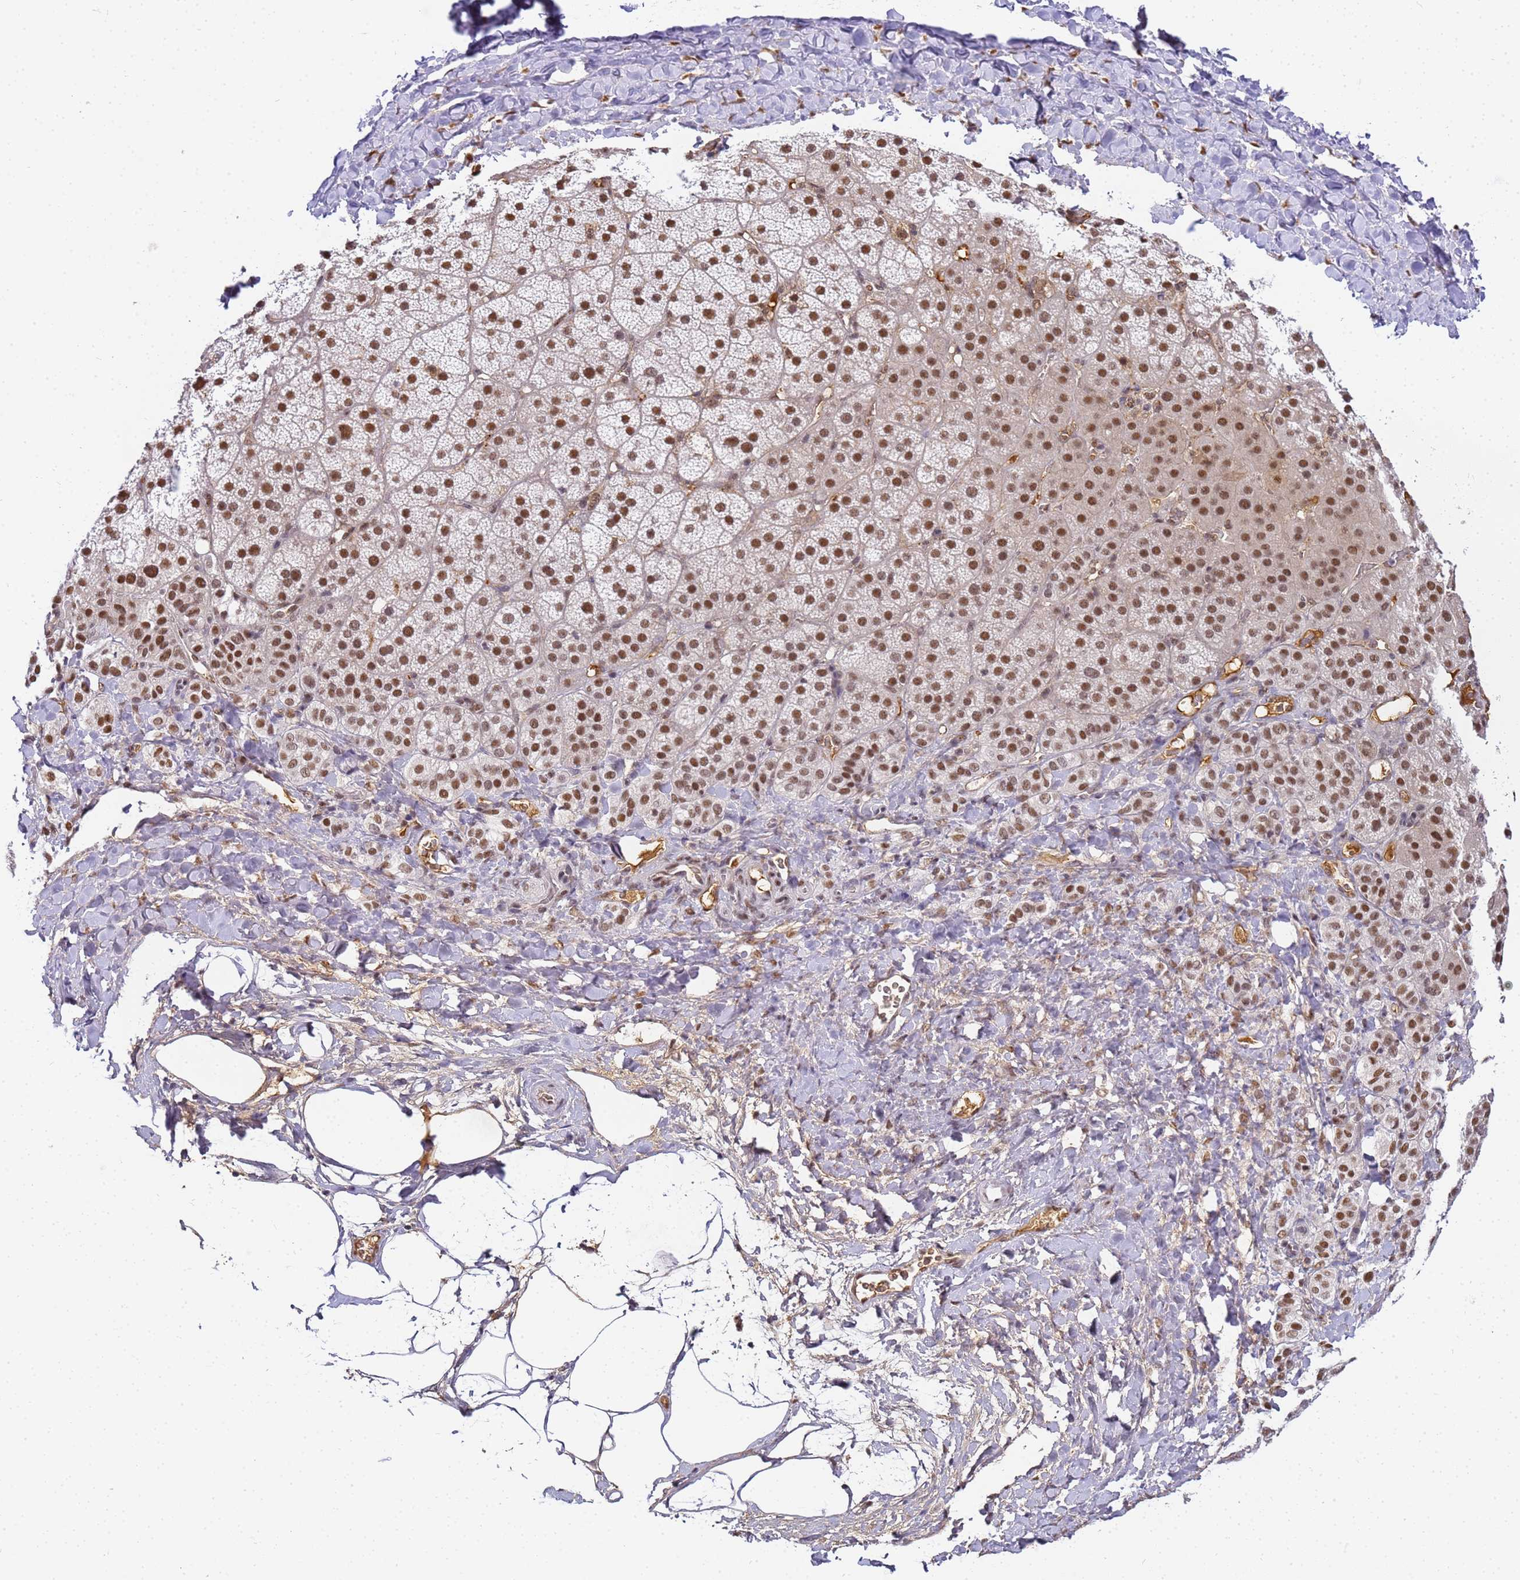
{"staining": {"intensity": "moderate", "quantity": ">75%", "location": "nuclear"}, "tissue": "adrenal gland", "cell_type": "Glandular cells", "image_type": "normal", "snomed": [{"axis": "morphology", "description": "Normal tissue, NOS"}, {"axis": "topography", "description": "Adrenal gland"}], "caption": "IHC histopathology image of unremarkable adrenal gland: adrenal gland stained using IHC shows medium levels of moderate protein expression localized specifically in the nuclear of glandular cells, appearing as a nuclear brown color.", "gene": "RBM12", "patient": {"sex": "male", "age": 57}}